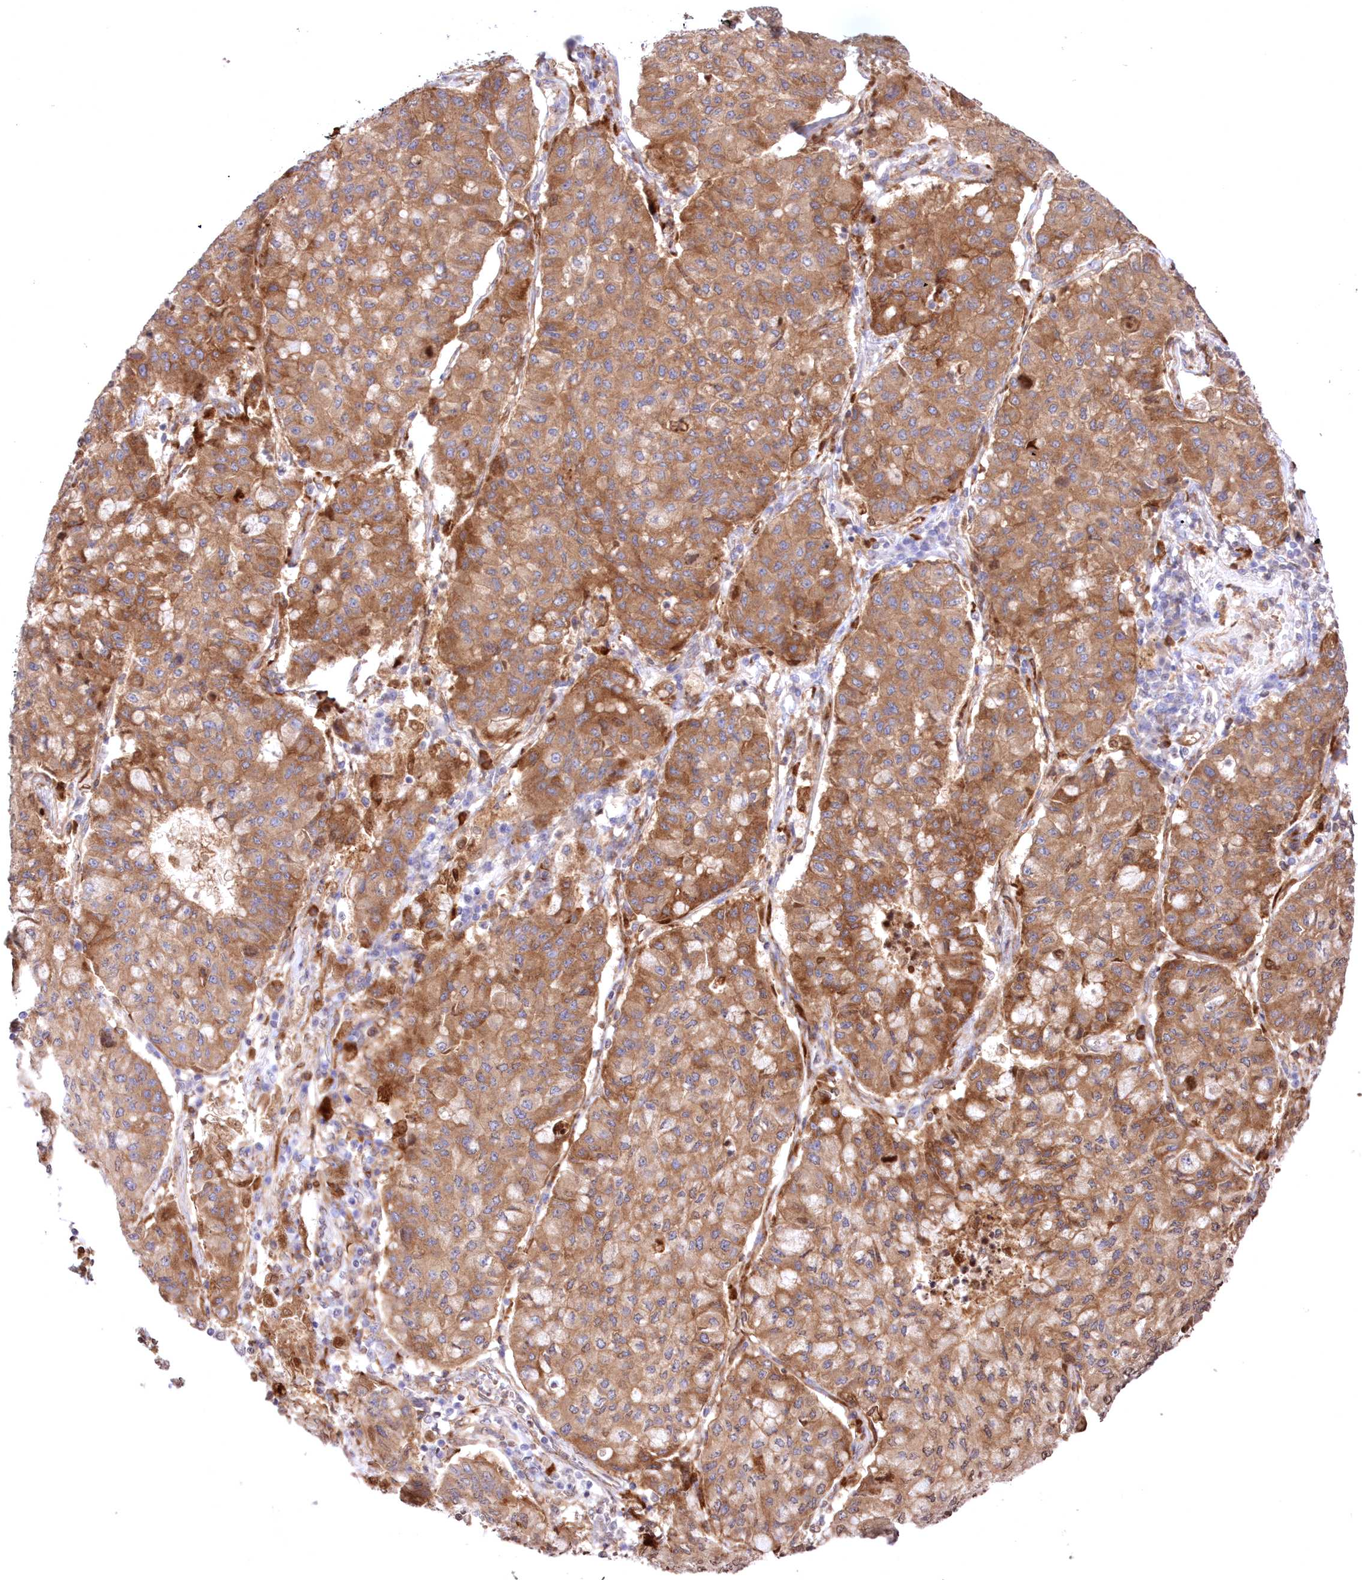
{"staining": {"intensity": "moderate", "quantity": ">75%", "location": "cytoplasmic/membranous"}, "tissue": "lung cancer", "cell_type": "Tumor cells", "image_type": "cancer", "snomed": [{"axis": "morphology", "description": "Squamous cell carcinoma, NOS"}, {"axis": "topography", "description": "Lung"}], "caption": "Squamous cell carcinoma (lung) tissue displays moderate cytoplasmic/membranous staining in approximately >75% of tumor cells", "gene": "FCHO2", "patient": {"sex": "male", "age": 74}}